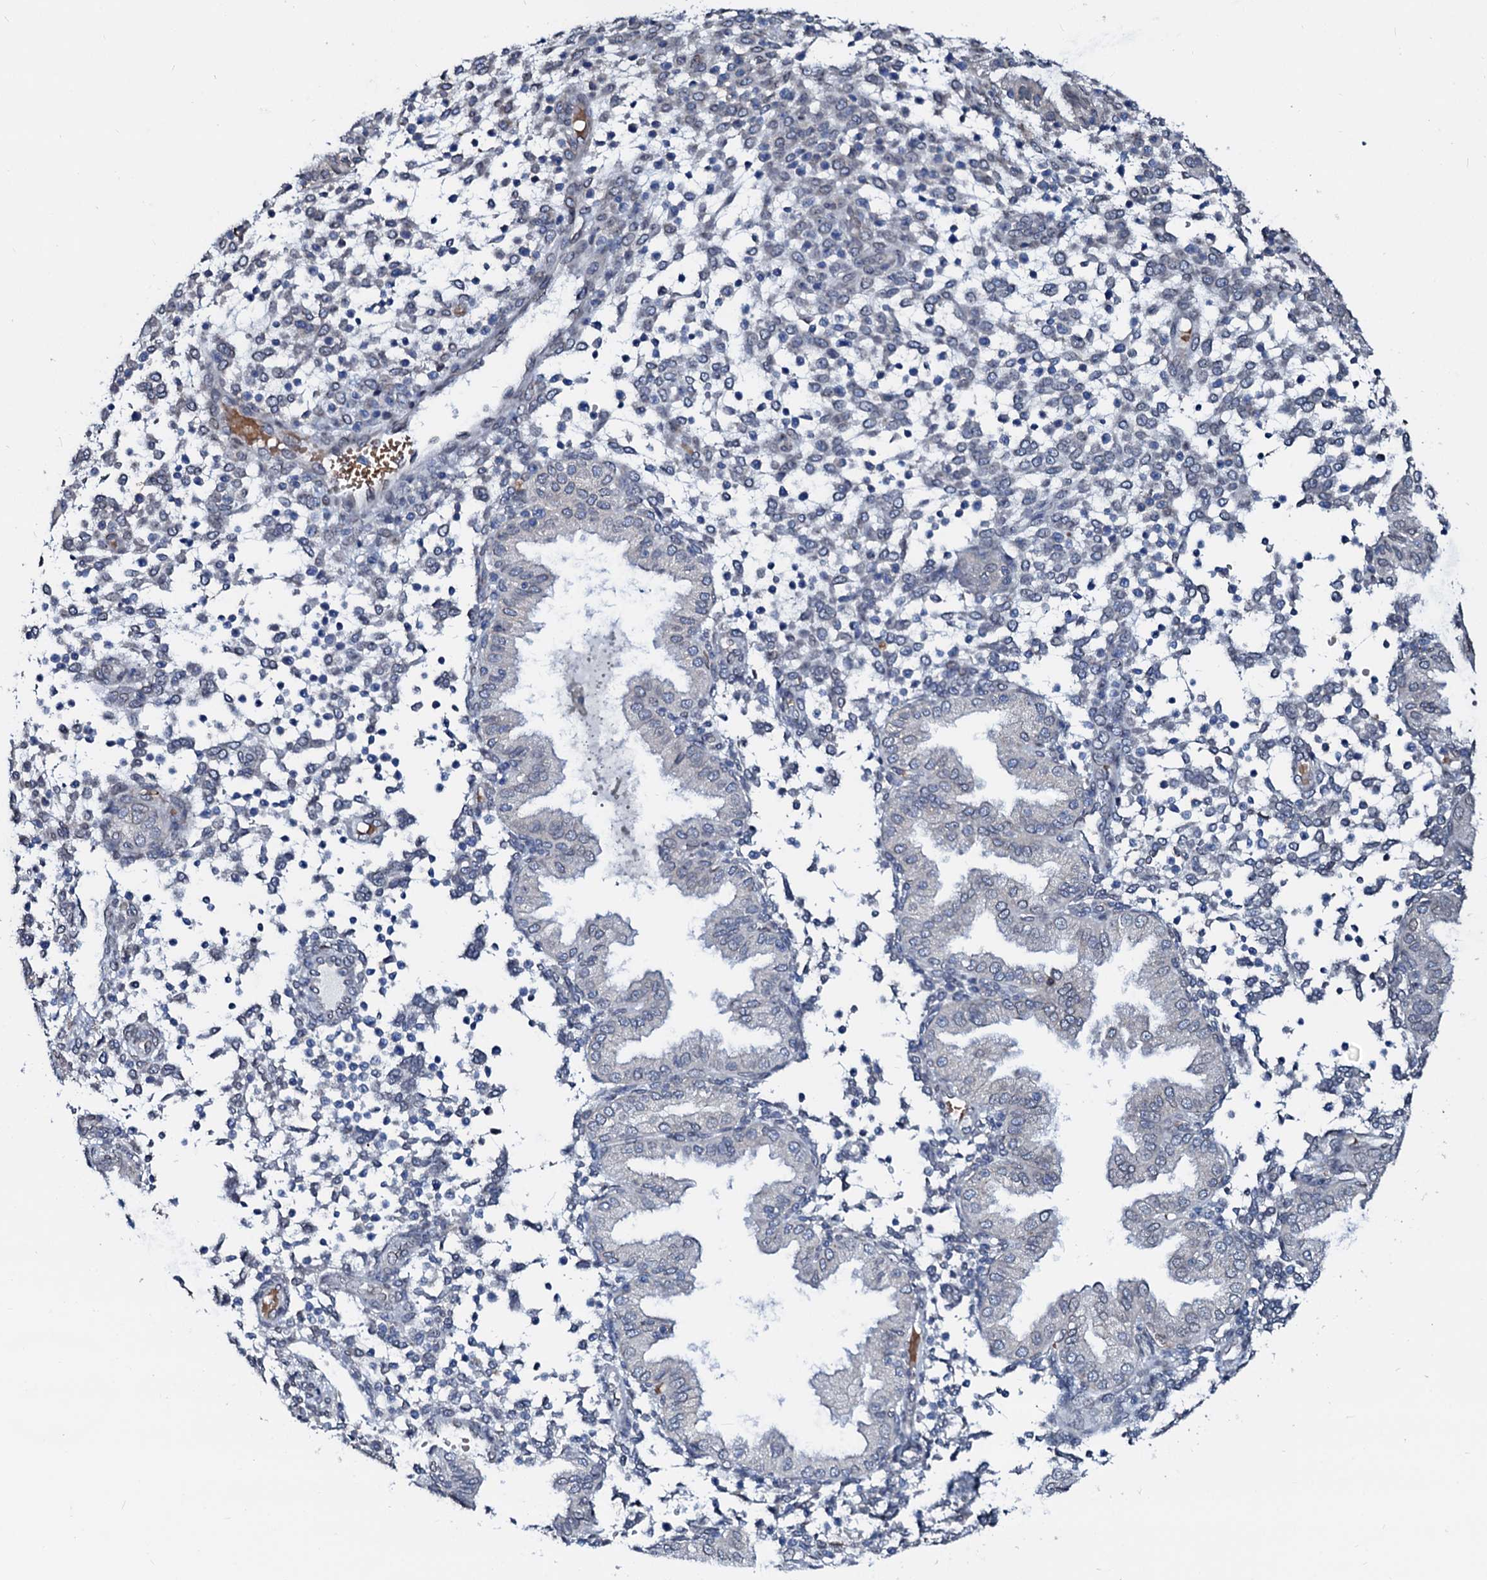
{"staining": {"intensity": "negative", "quantity": "none", "location": "none"}, "tissue": "endometrium", "cell_type": "Cells in endometrial stroma", "image_type": "normal", "snomed": [{"axis": "morphology", "description": "Normal tissue, NOS"}, {"axis": "topography", "description": "Endometrium"}], "caption": "An immunohistochemistry (IHC) micrograph of benign endometrium is shown. There is no staining in cells in endometrial stroma of endometrium.", "gene": "NRP2", "patient": {"sex": "female", "age": 53}}